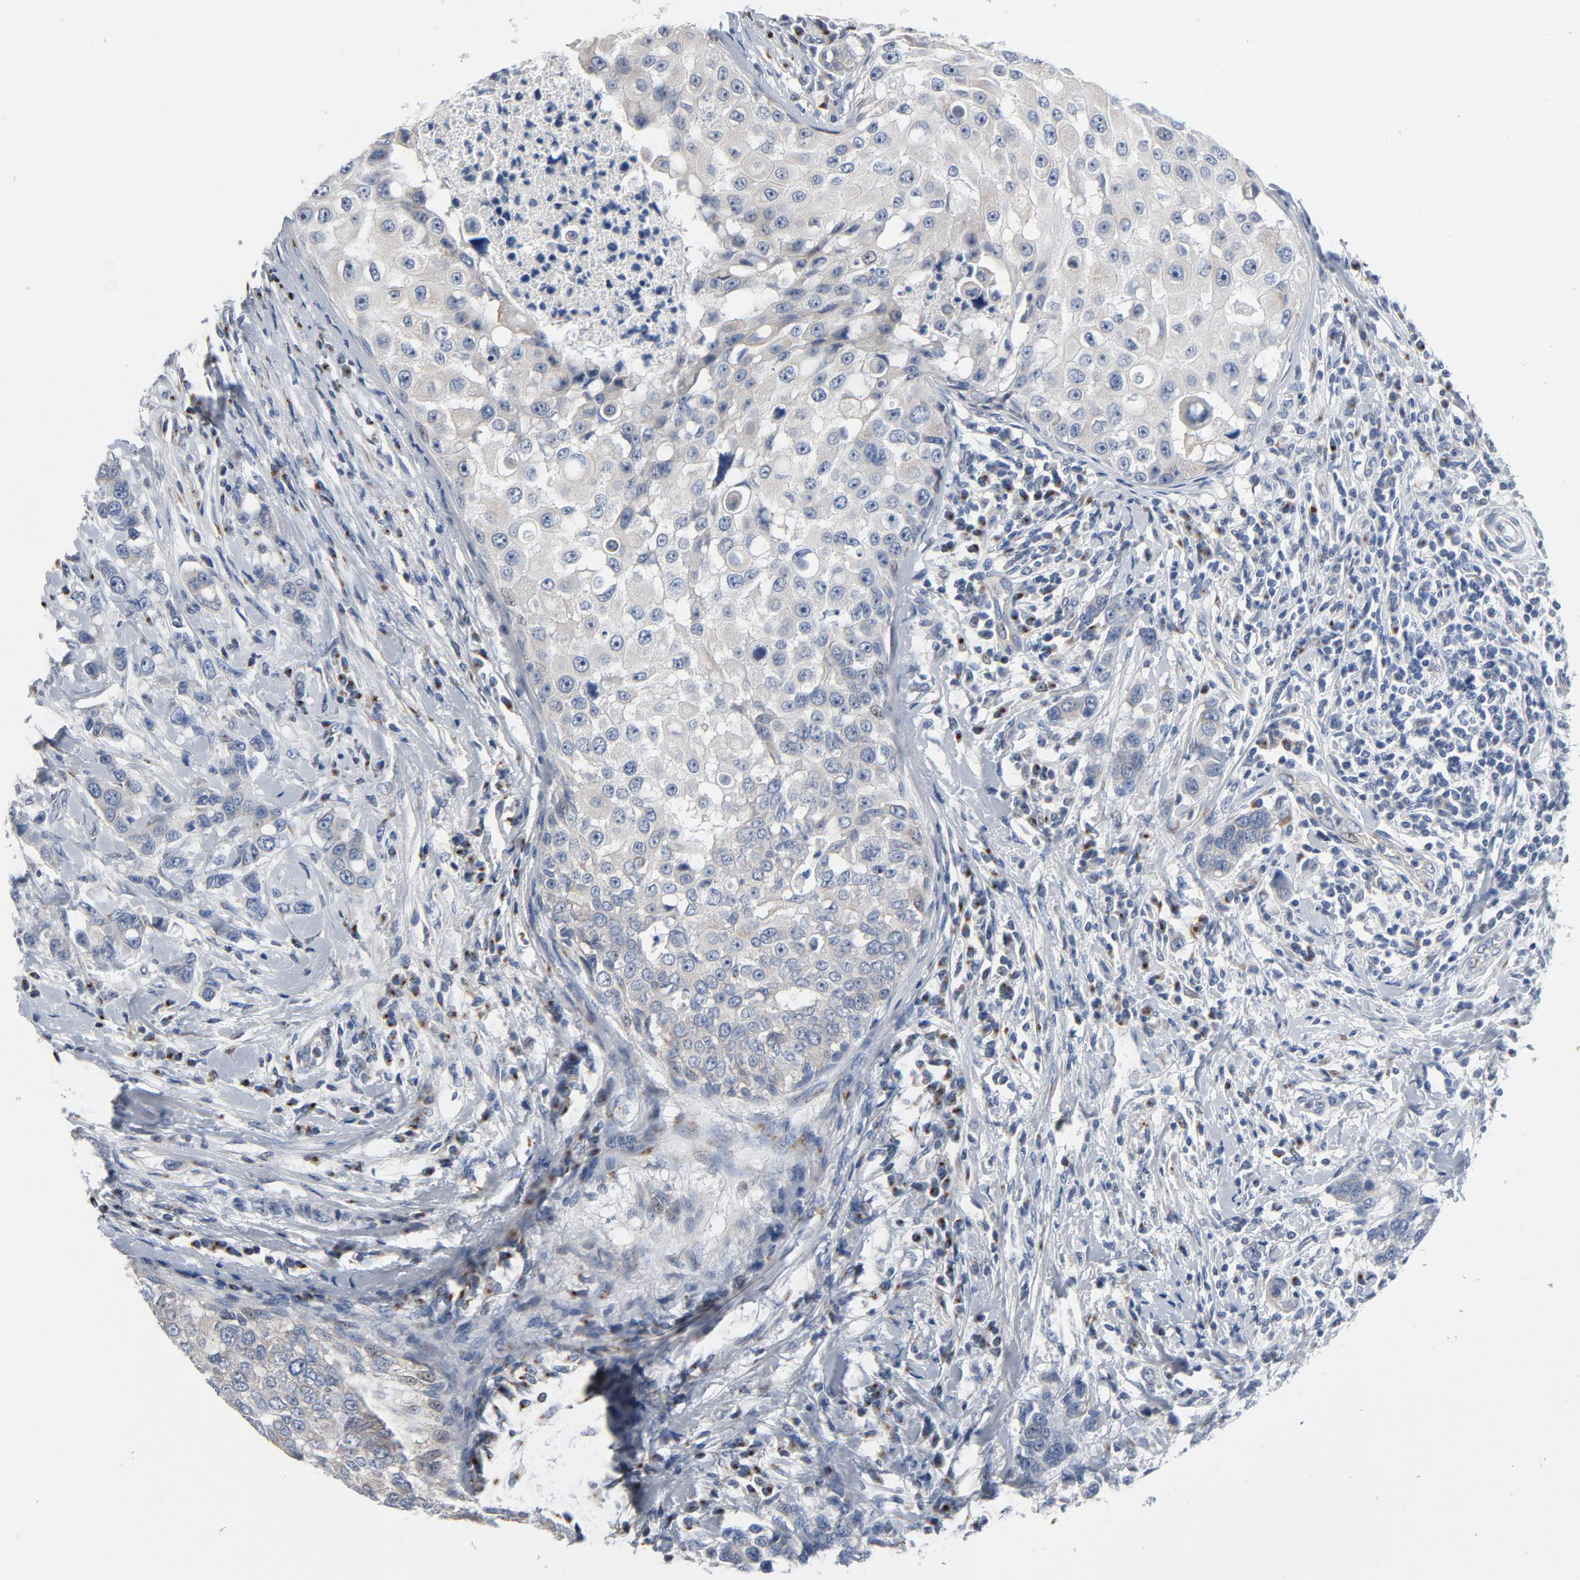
{"staining": {"intensity": "weak", "quantity": ">75%", "location": "cytoplasmic/membranous"}, "tissue": "breast cancer", "cell_type": "Tumor cells", "image_type": "cancer", "snomed": [{"axis": "morphology", "description": "Duct carcinoma"}, {"axis": "topography", "description": "Breast"}], "caption": "Tumor cells display weak cytoplasmic/membranous positivity in about >75% of cells in breast cancer (intraductal carcinoma). The staining was performed using DAB to visualize the protein expression in brown, while the nuclei were stained in blue with hematoxylin (Magnification: 20x).", "gene": "YIPF6", "patient": {"sex": "female", "age": 27}}